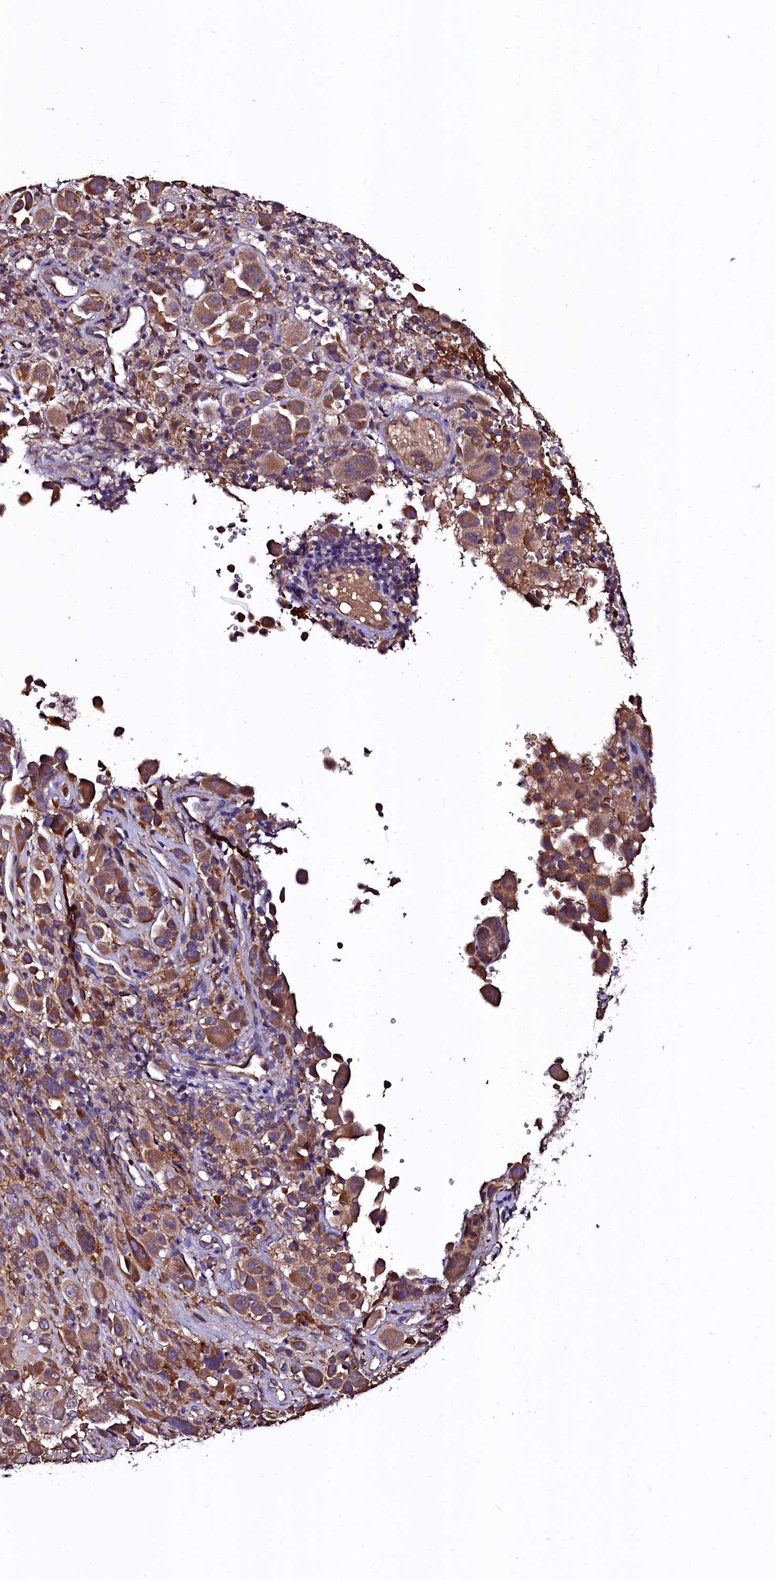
{"staining": {"intensity": "moderate", "quantity": ">75%", "location": "cytoplasmic/membranous"}, "tissue": "melanoma", "cell_type": "Tumor cells", "image_type": "cancer", "snomed": [{"axis": "morphology", "description": "Malignant melanoma, NOS"}, {"axis": "topography", "description": "Skin of trunk"}], "caption": "Tumor cells exhibit moderate cytoplasmic/membranous expression in approximately >75% of cells in melanoma.", "gene": "APPL2", "patient": {"sex": "male", "age": 71}}